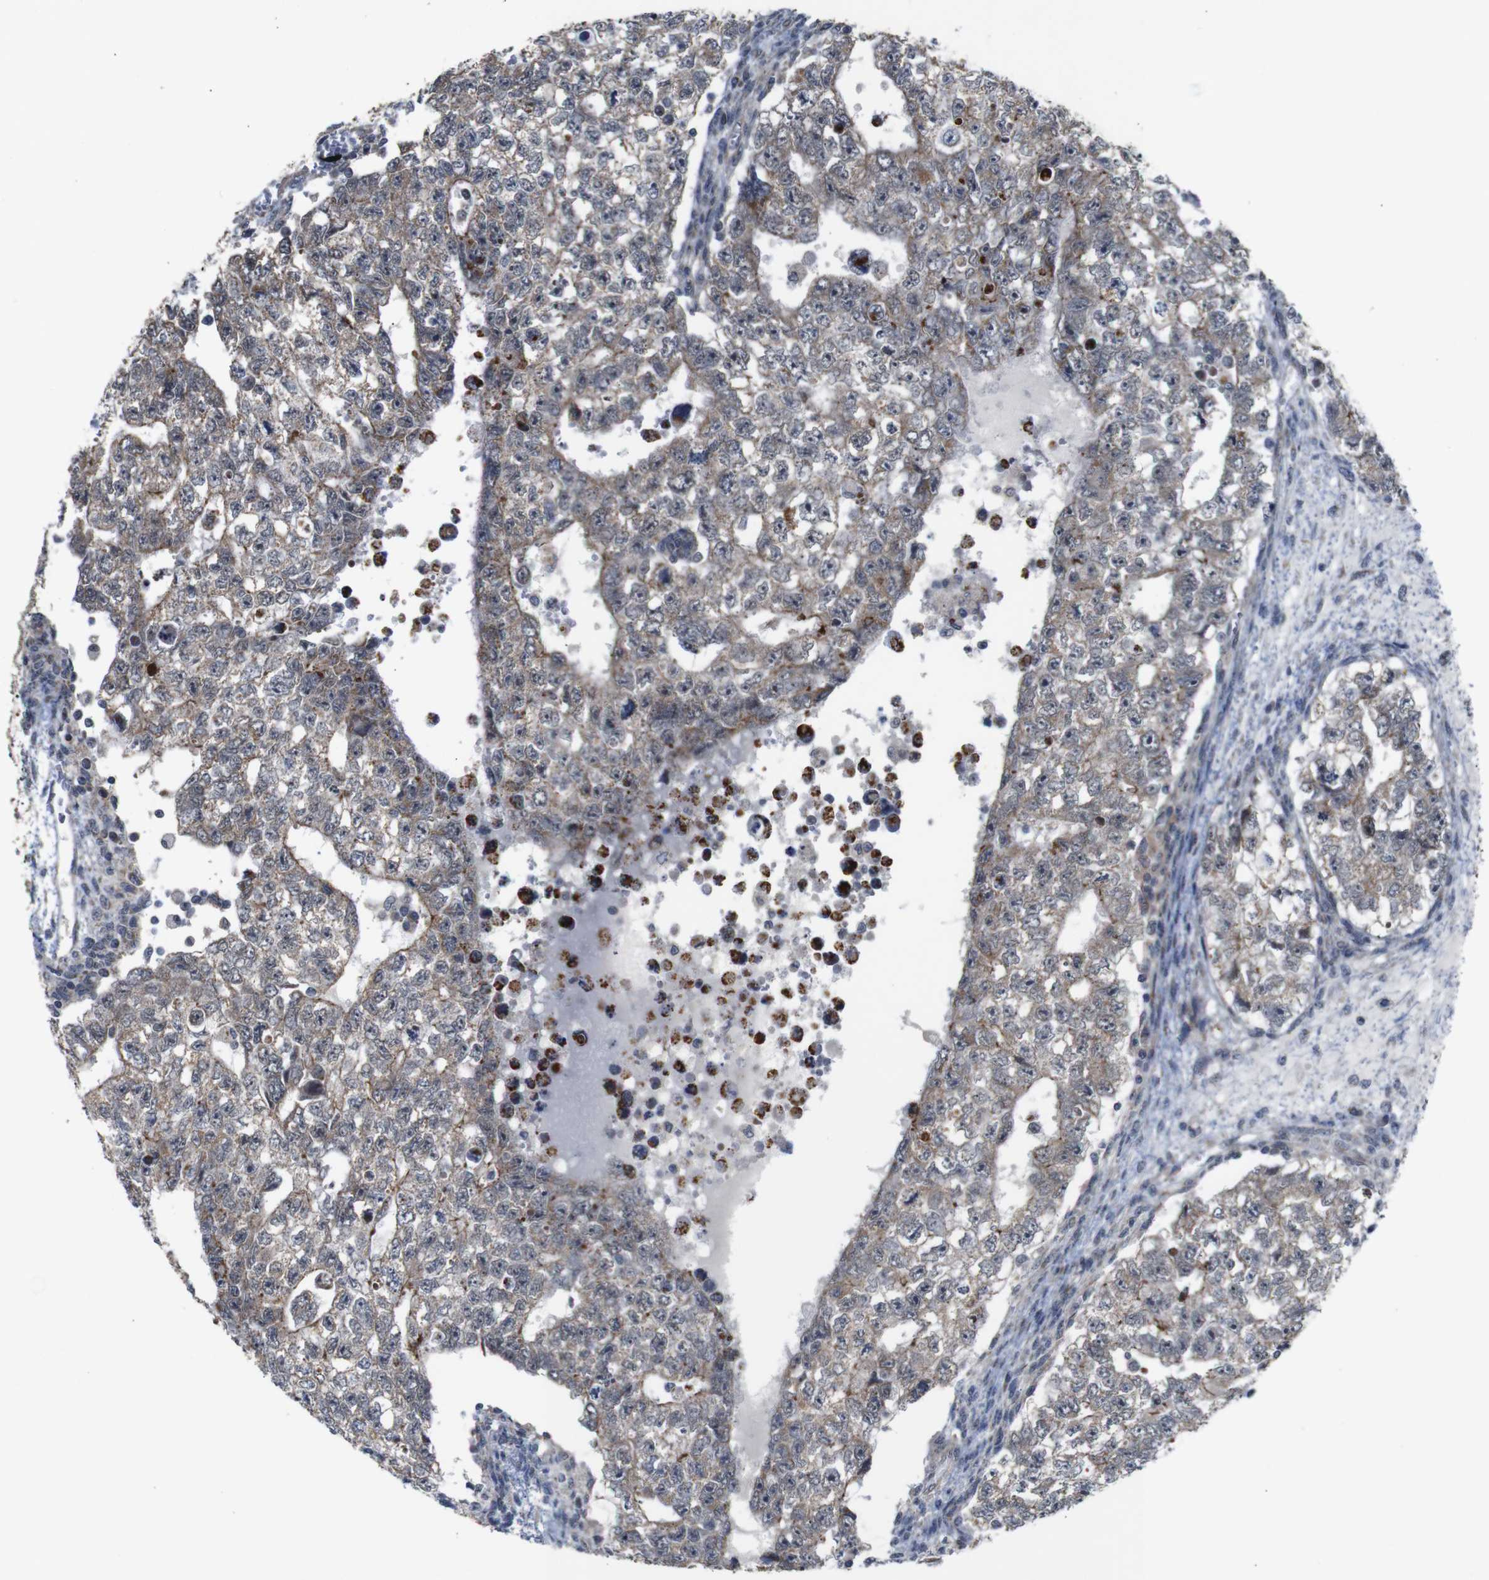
{"staining": {"intensity": "weak", "quantity": "25%-75%", "location": "cytoplasmic/membranous"}, "tissue": "testis cancer", "cell_type": "Tumor cells", "image_type": "cancer", "snomed": [{"axis": "morphology", "description": "Seminoma, NOS"}, {"axis": "morphology", "description": "Carcinoma, Embryonal, NOS"}, {"axis": "topography", "description": "Testis"}], "caption": "Protein analysis of testis seminoma tissue shows weak cytoplasmic/membranous staining in approximately 25%-75% of tumor cells.", "gene": "ATP7B", "patient": {"sex": "male", "age": 38}}